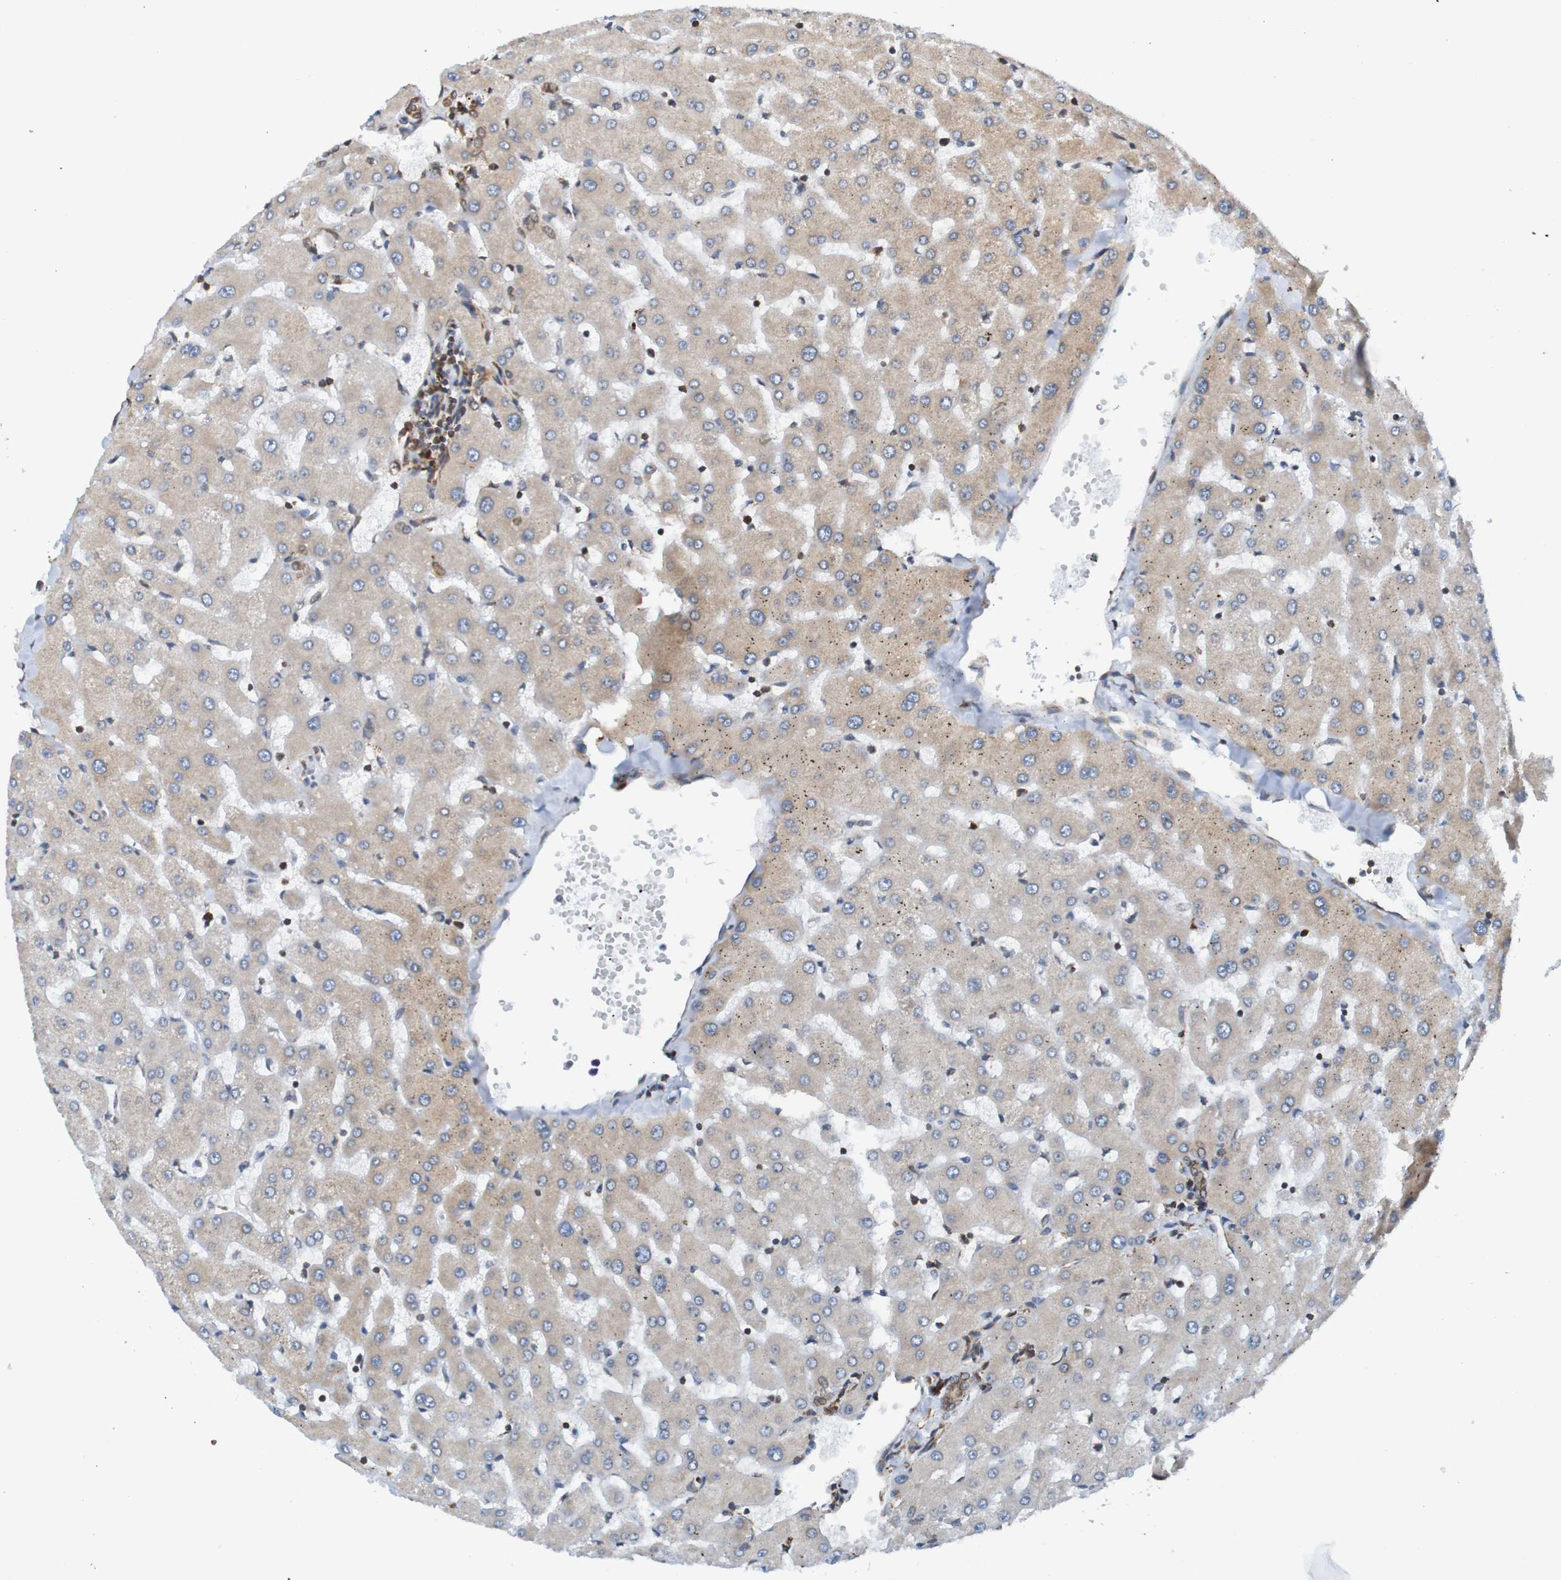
{"staining": {"intensity": "strong", "quantity": "25%-75%", "location": "cytoplasmic/membranous"}, "tissue": "liver", "cell_type": "Cholangiocytes", "image_type": "normal", "snomed": [{"axis": "morphology", "description": "Normal tissue, NOS"}, {"axis": "topography", "description": "Liver"}], "caption": "Unremarkable liver reveals strong cytoplasmic/membranous expression in approximately 25%-75% of cholangiocytes, visualized by immunohistochemistry.", "gene": "TMEM109", "patient": {"sex": "female", "age": 63}}